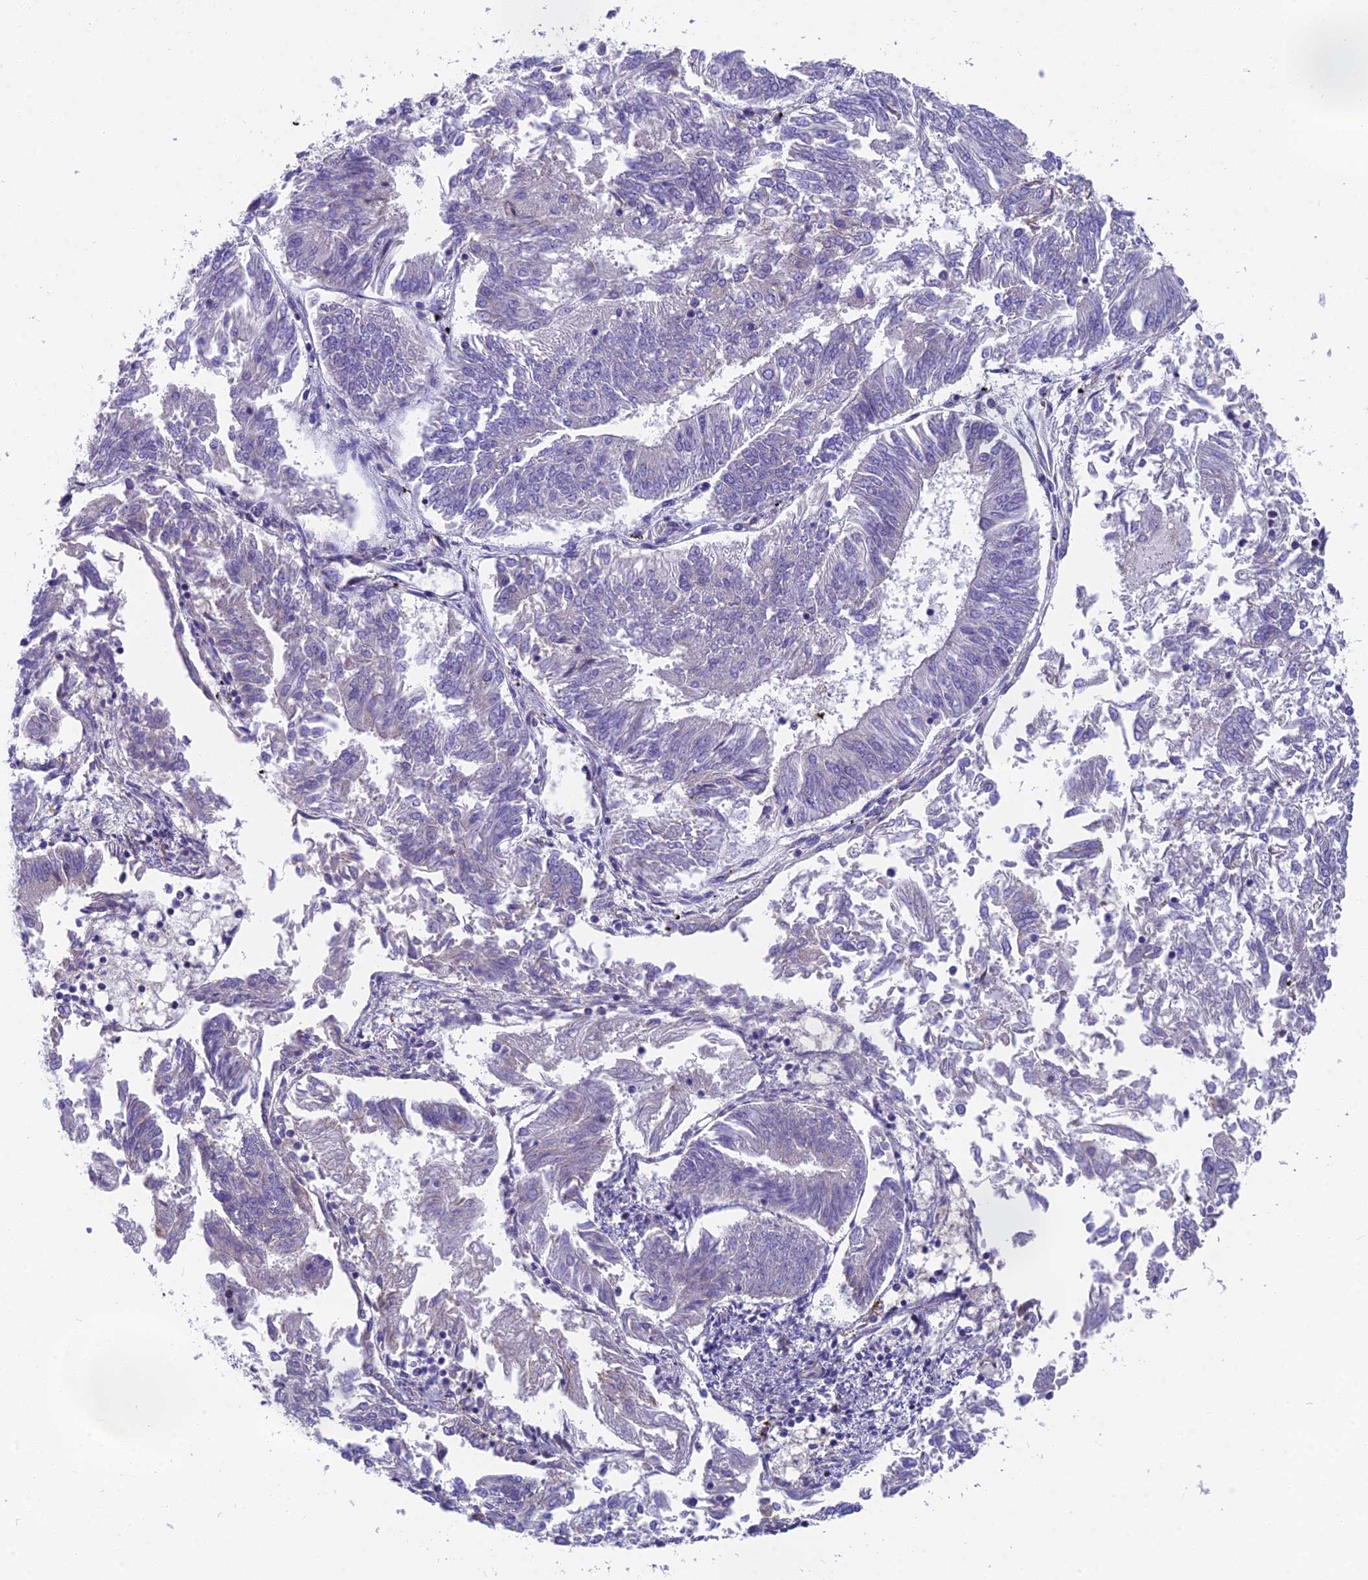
{"staining": {"intensity": "negative", "quantity": "none", "location": "none"}, "tissue": "endometrial cancer", "cell_type": "Tumor cells", "image_type": "cancer", "snomed": [{"axis": "morphology", "description": "Adenocarcinoma, NOS"}, {"axis": "topography", "description": "Endometrium"}], "caption": "Immunohistochemical staining of human endometrial adenocarcinoma demonstrates no significant staining in tumor cells. (DAB immunohistochemistry with hematoxylin counter stain).", "gene": "MVB12A", "patient": {"sex": "female", "age": 58}}